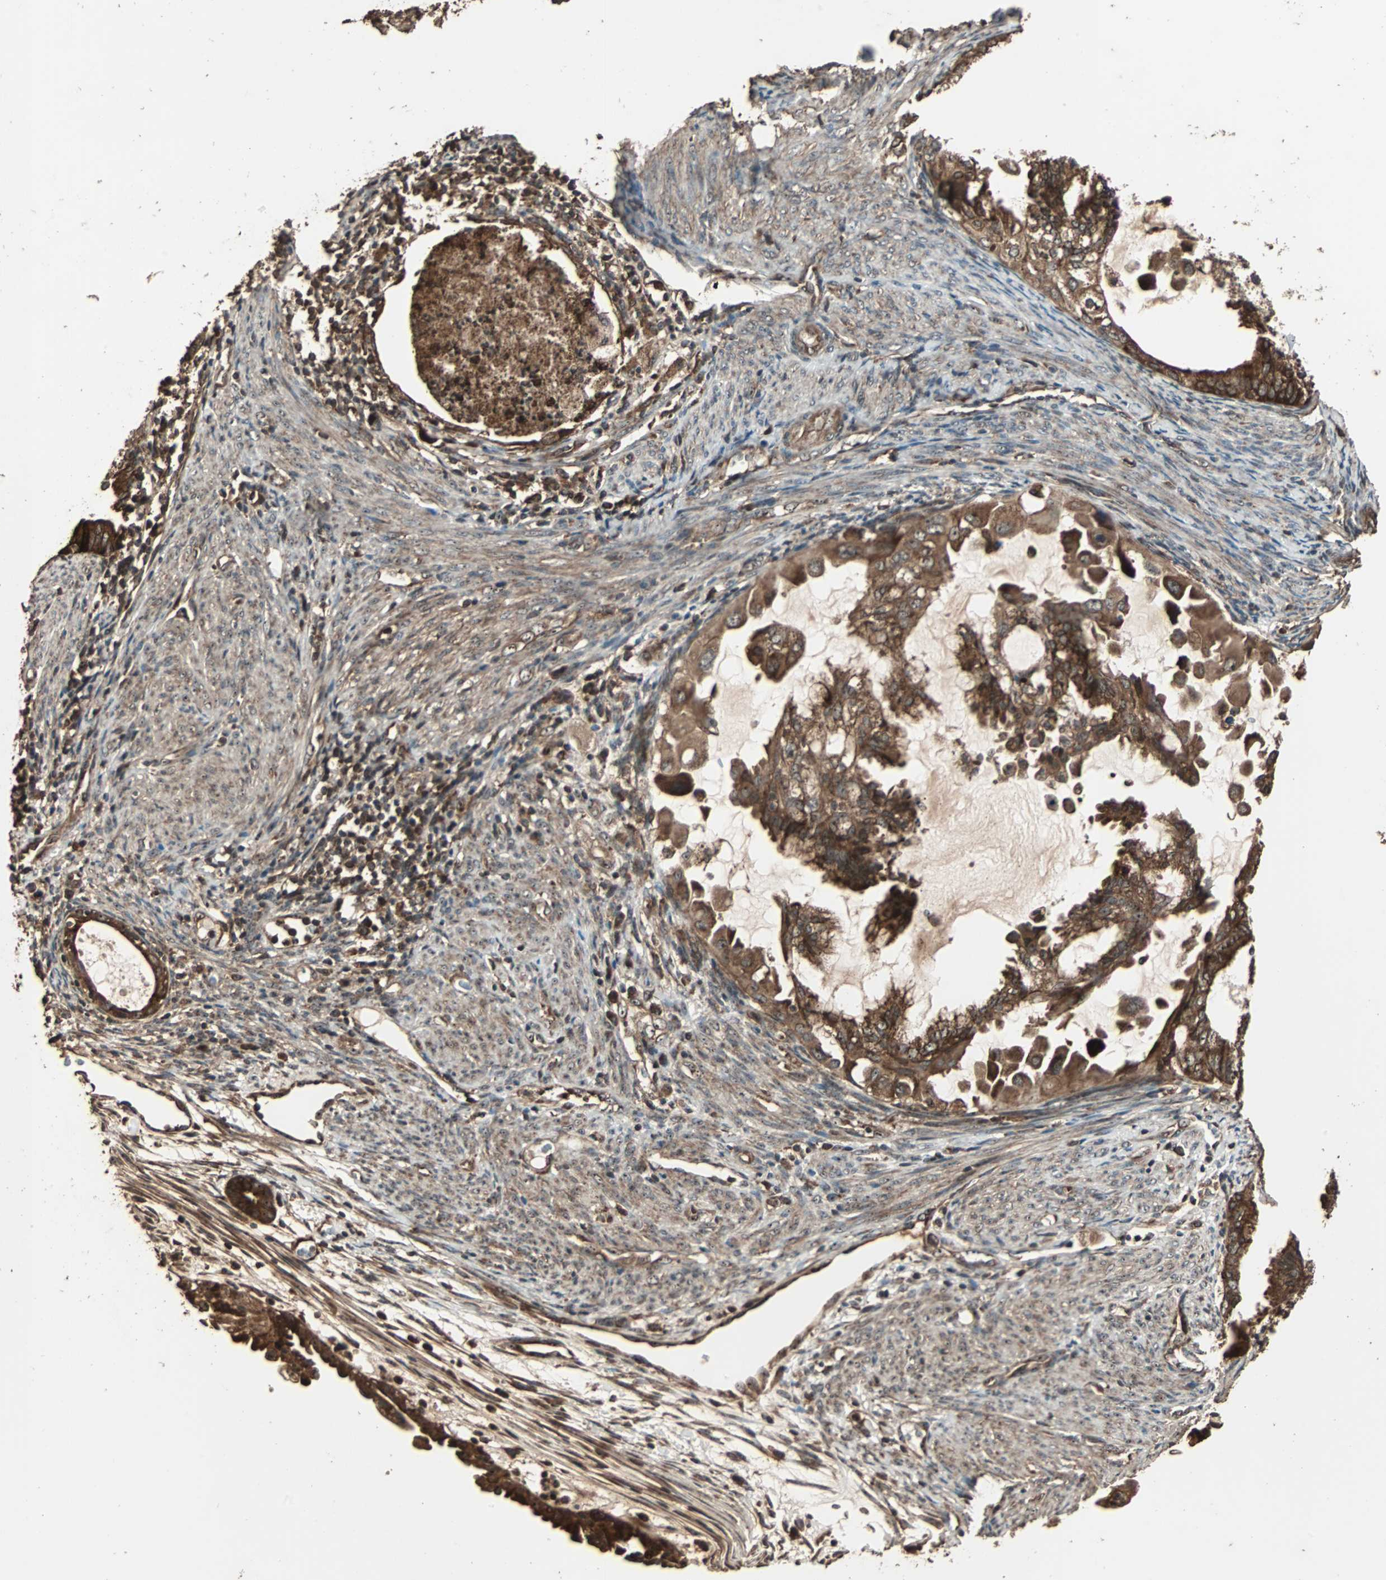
{"staining": {"intensity": "strong", "quantity": ">75%", "location": "cytoplasmic/membranous"}, "tissue": "cervical cancer", "cell_type": "Tumor cells", "image_type": "cancer", "snomed": [{"axis": "morphology", "description": "Normal tissue, NOS"}, {"axis": "morphology", "description": "Adenocarcinoma, NOS"}, {"axis": "topography", "description": "Cervix"}, {"axis": "topography", "description": "Endometrium"}], "caption": "DAB (3,3'-diaminobenzidine) immunohistochemical staining of cervical adenocarcinoma exhibits strong cytoplasmic/membranous protein positivity in about >75% of tumor cells. (DAB (3,3'-diaminobenzidine) = brown stain, brightfield microscopy at high magnification).", "gene": "LAMTOR5", "patient": {"sex": "female", "age": 86}}